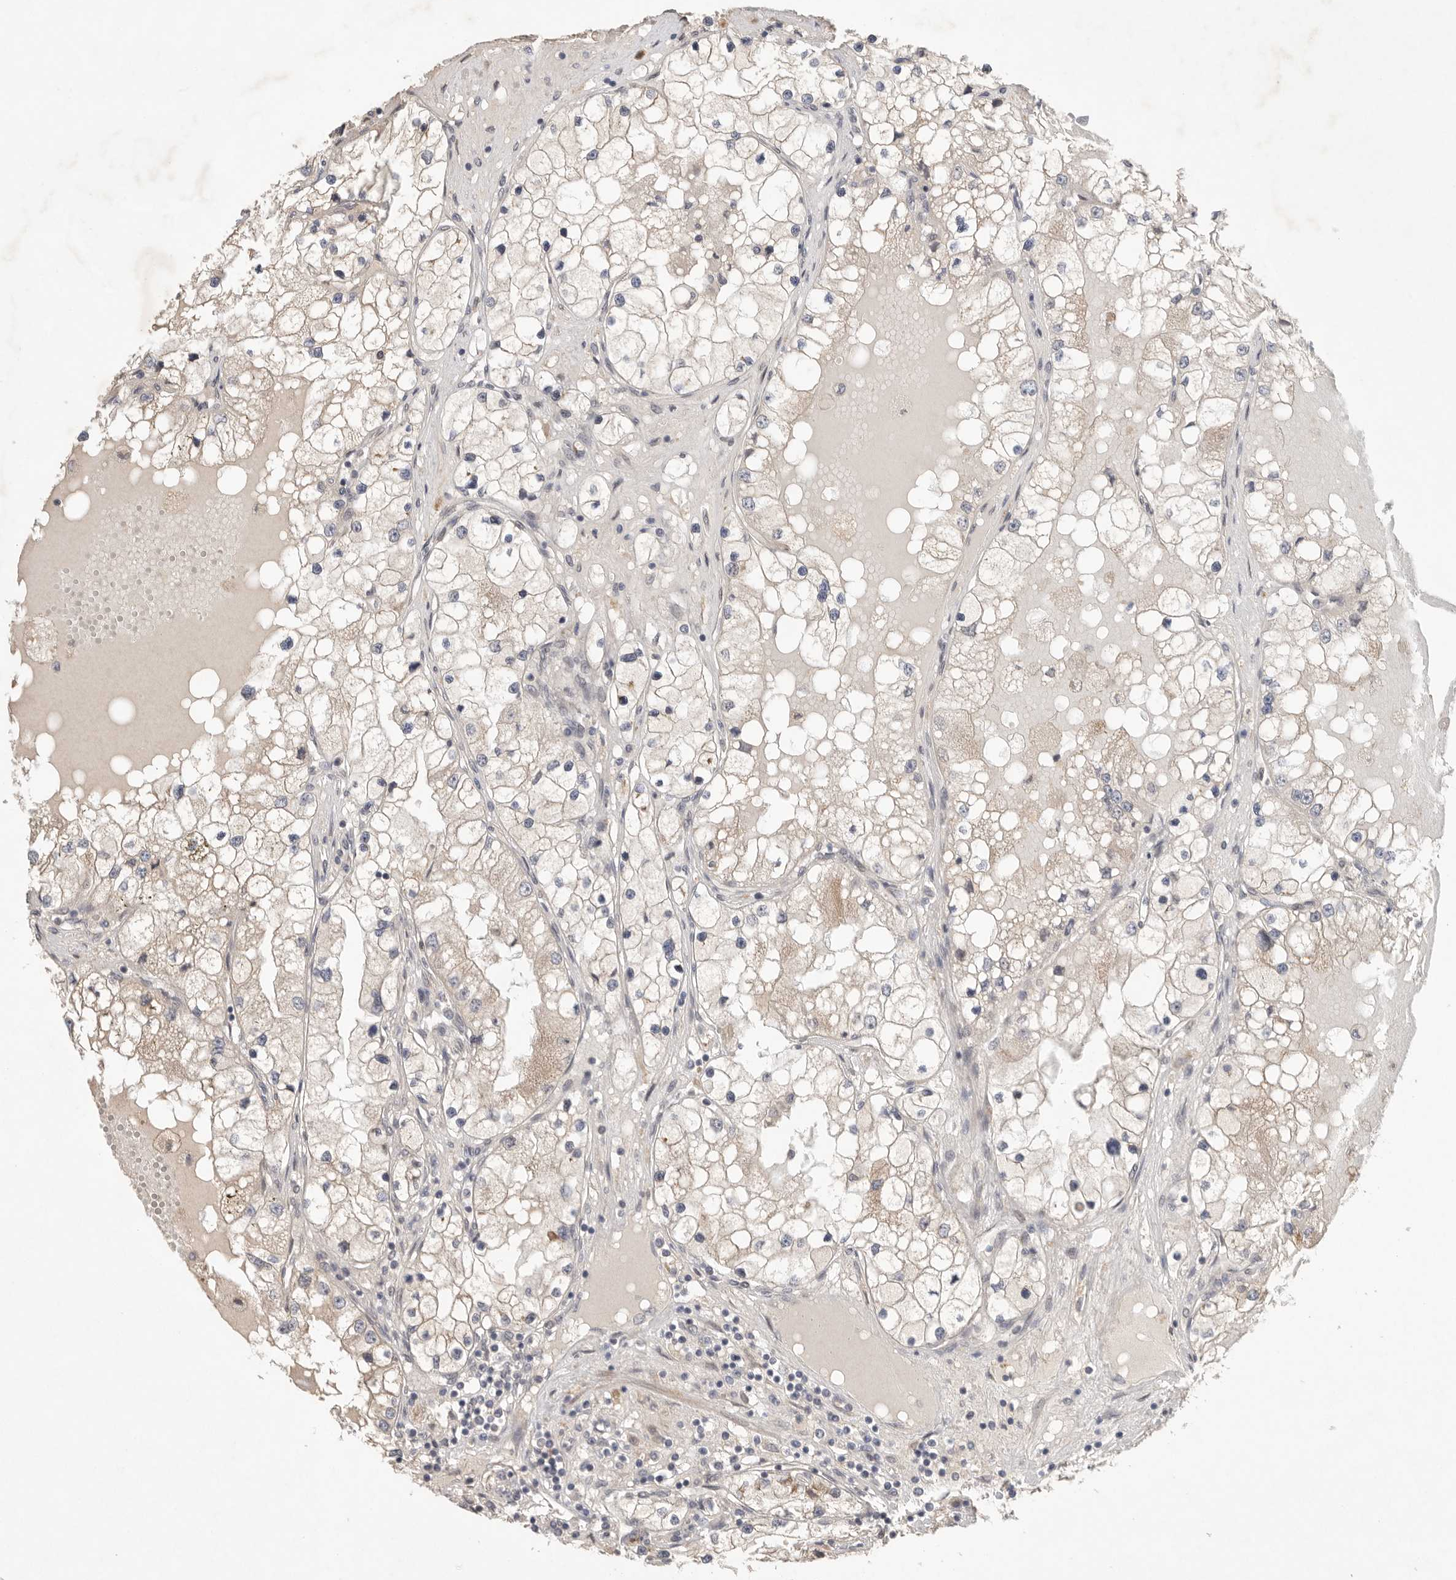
{"staining": {"intensity": "negative", "quantity": "none", "location": "none"}, "tissue": "renal cancer", "cell_type": "Tumor cells", "image_type": "cancer", "snomed": [{"axis": "morphology", "description": "Adenocarcinoma, NOS"}, {"axis": "topography", "description": "Kidney"}], "caption": "Immunohistochemistry of renal cancer shows no staining in tumor cells.", "gene": "LEMD3", "patient": {"sex": "male", "age": 68}}